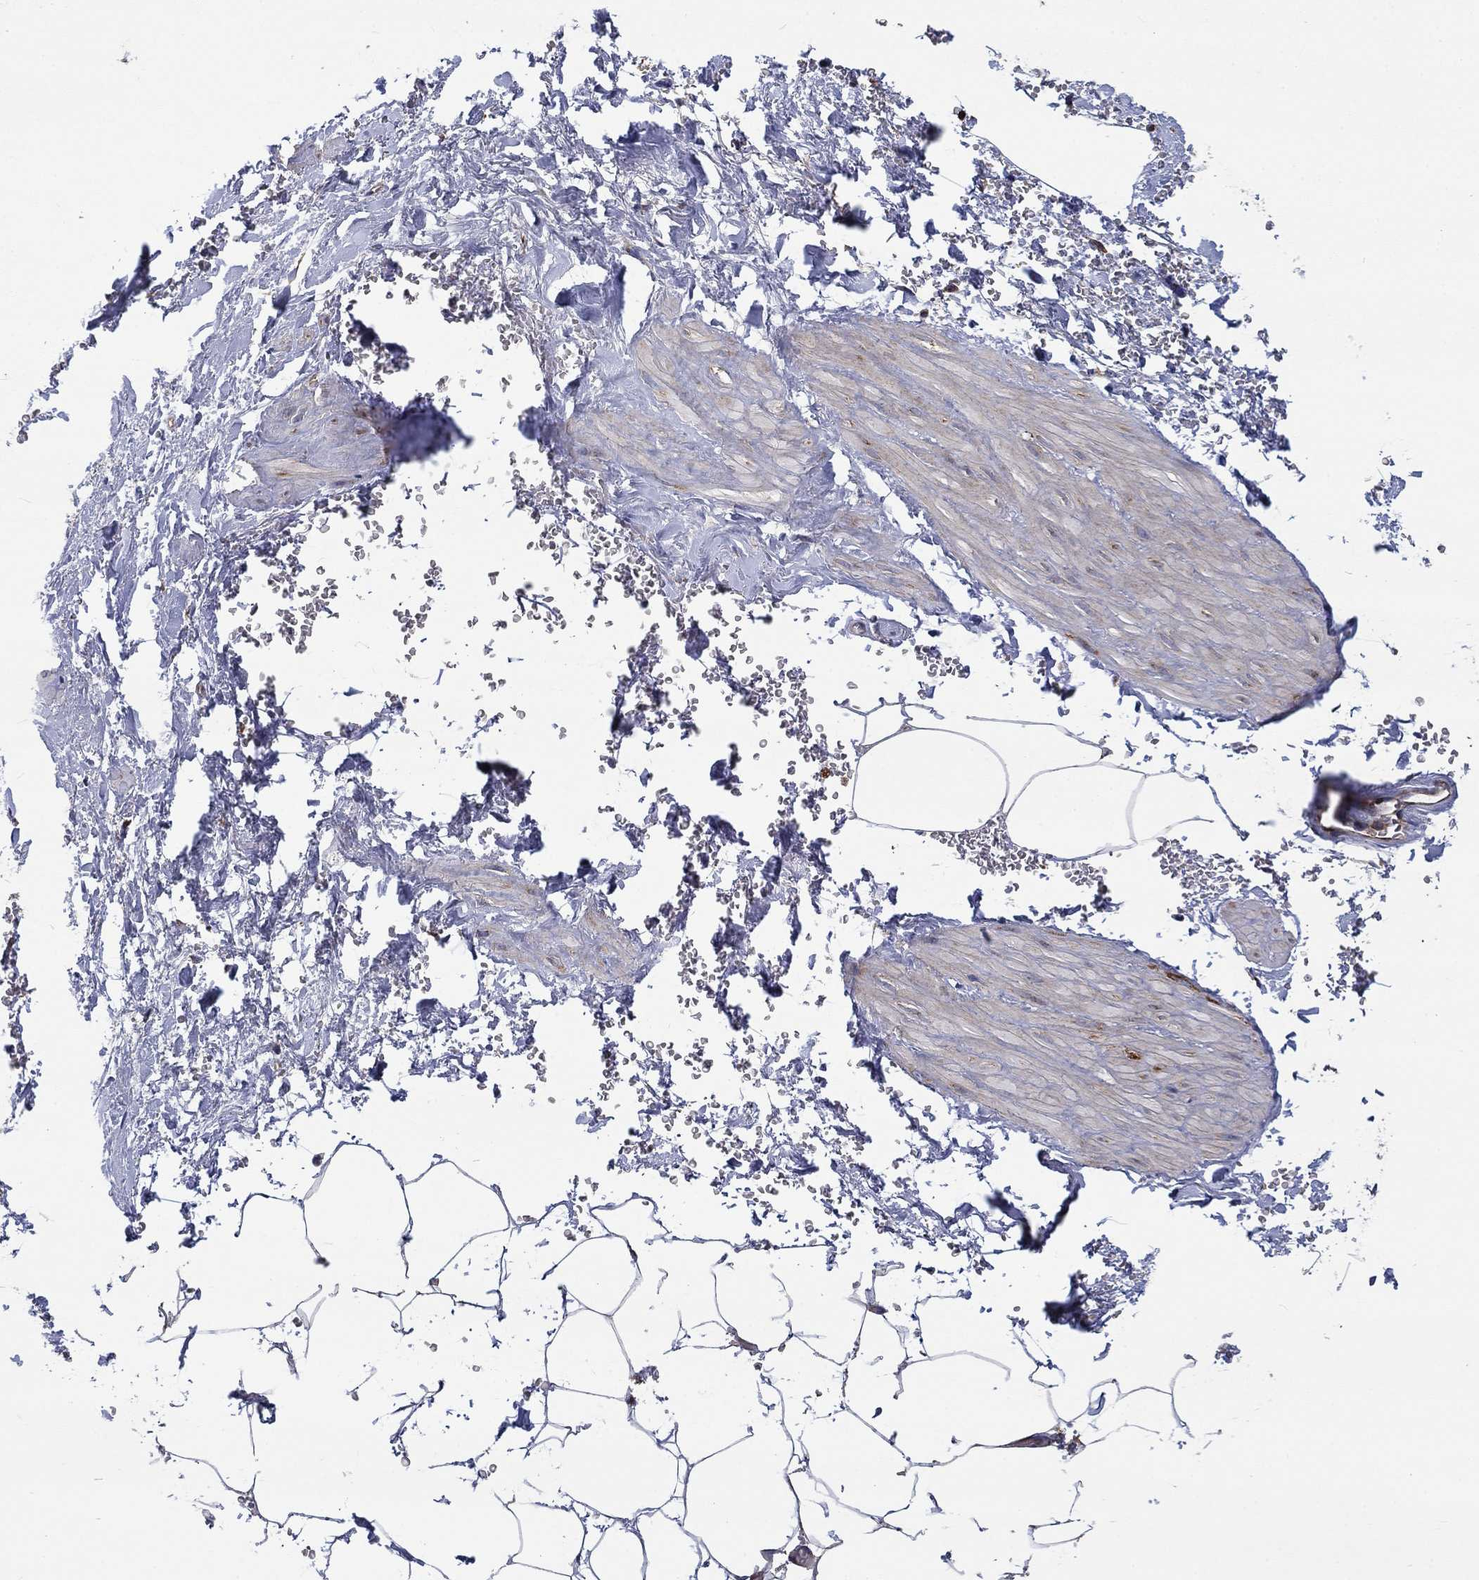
{"staining": {"intensity": "negative", "quantity": "none", "location": "none"}, "tissue": "adipose tissue", "cell_type": "Adipocytes", "image_type": "normal", "snomed": [{"axis": "morphology", "description": "Normal tissue, NOS"}, {"axis": "topography", "description": "Soft tissue"}, {"axis": "topography", "description": "Adipose tissue"}, {"axis": "topography", "description": "Vascular tissue"}, {"axis": "topography", "description": "Peripheral nerve tissue"}], "caption": "IHC histopathology image of benign adipose tissue stained for a protein (brown), which reveals no expression in adipocytes.", "gene": "RPLP0", "patient": {"sex": "male", "age": 68}}